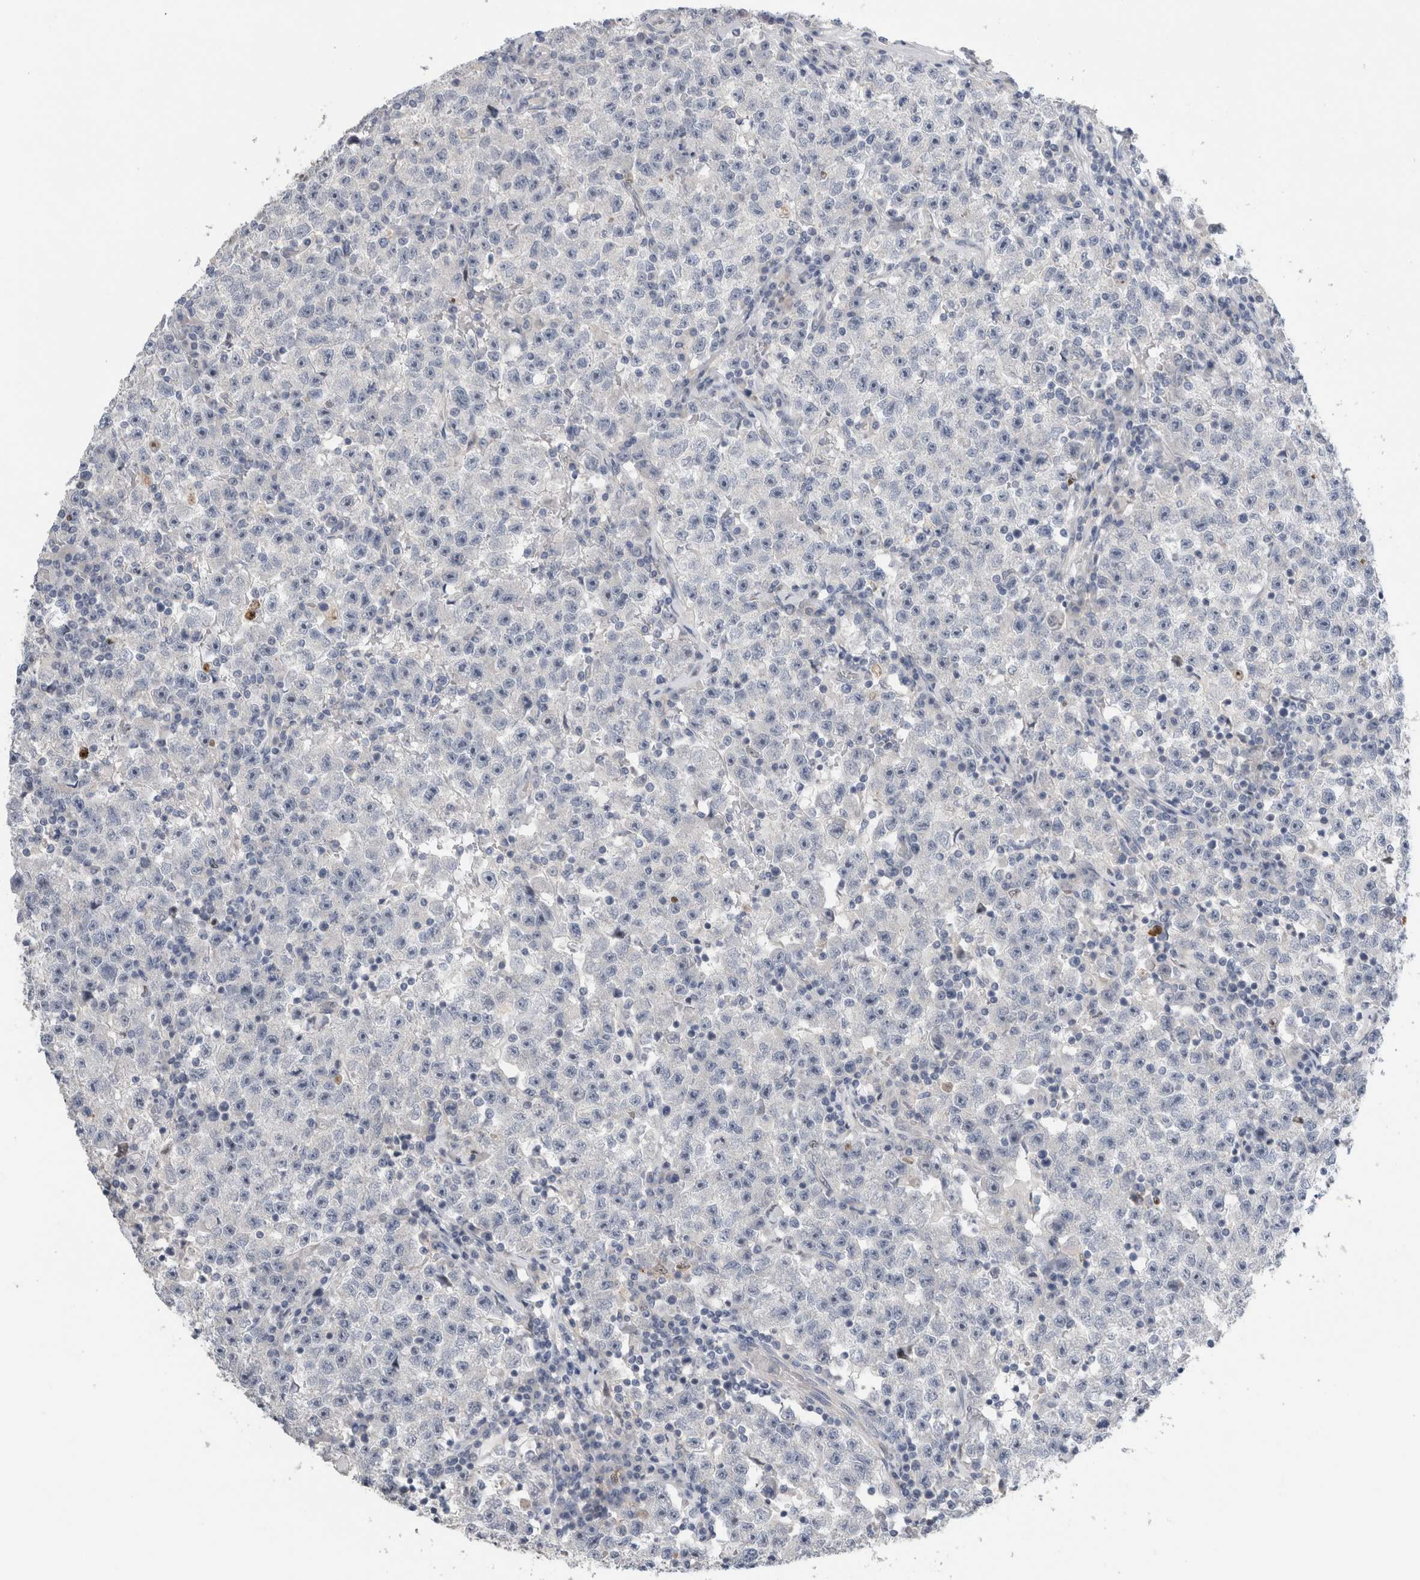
{"staining": {"intensity": "negative", "quantity": "none", "location": "none"}, "tissue": "testis cancer", "cell_type": "Tumor cells", "image_type": "cancer", "snomed": [{"axis": "morphology", "description": "Seminoma, NOS"}, {"axis": "topography", "description": "Testis"}], "caption": "Immunohistochemistry (IHC) histopathology image of neoplastic tissue: testis cancer stained with DAB (3,3'-diaminobenzidine) reveals no significant protein expression in tumor cells.", "gene": "SLC20A2", "patient": {"sex": "male", "age": 22}}